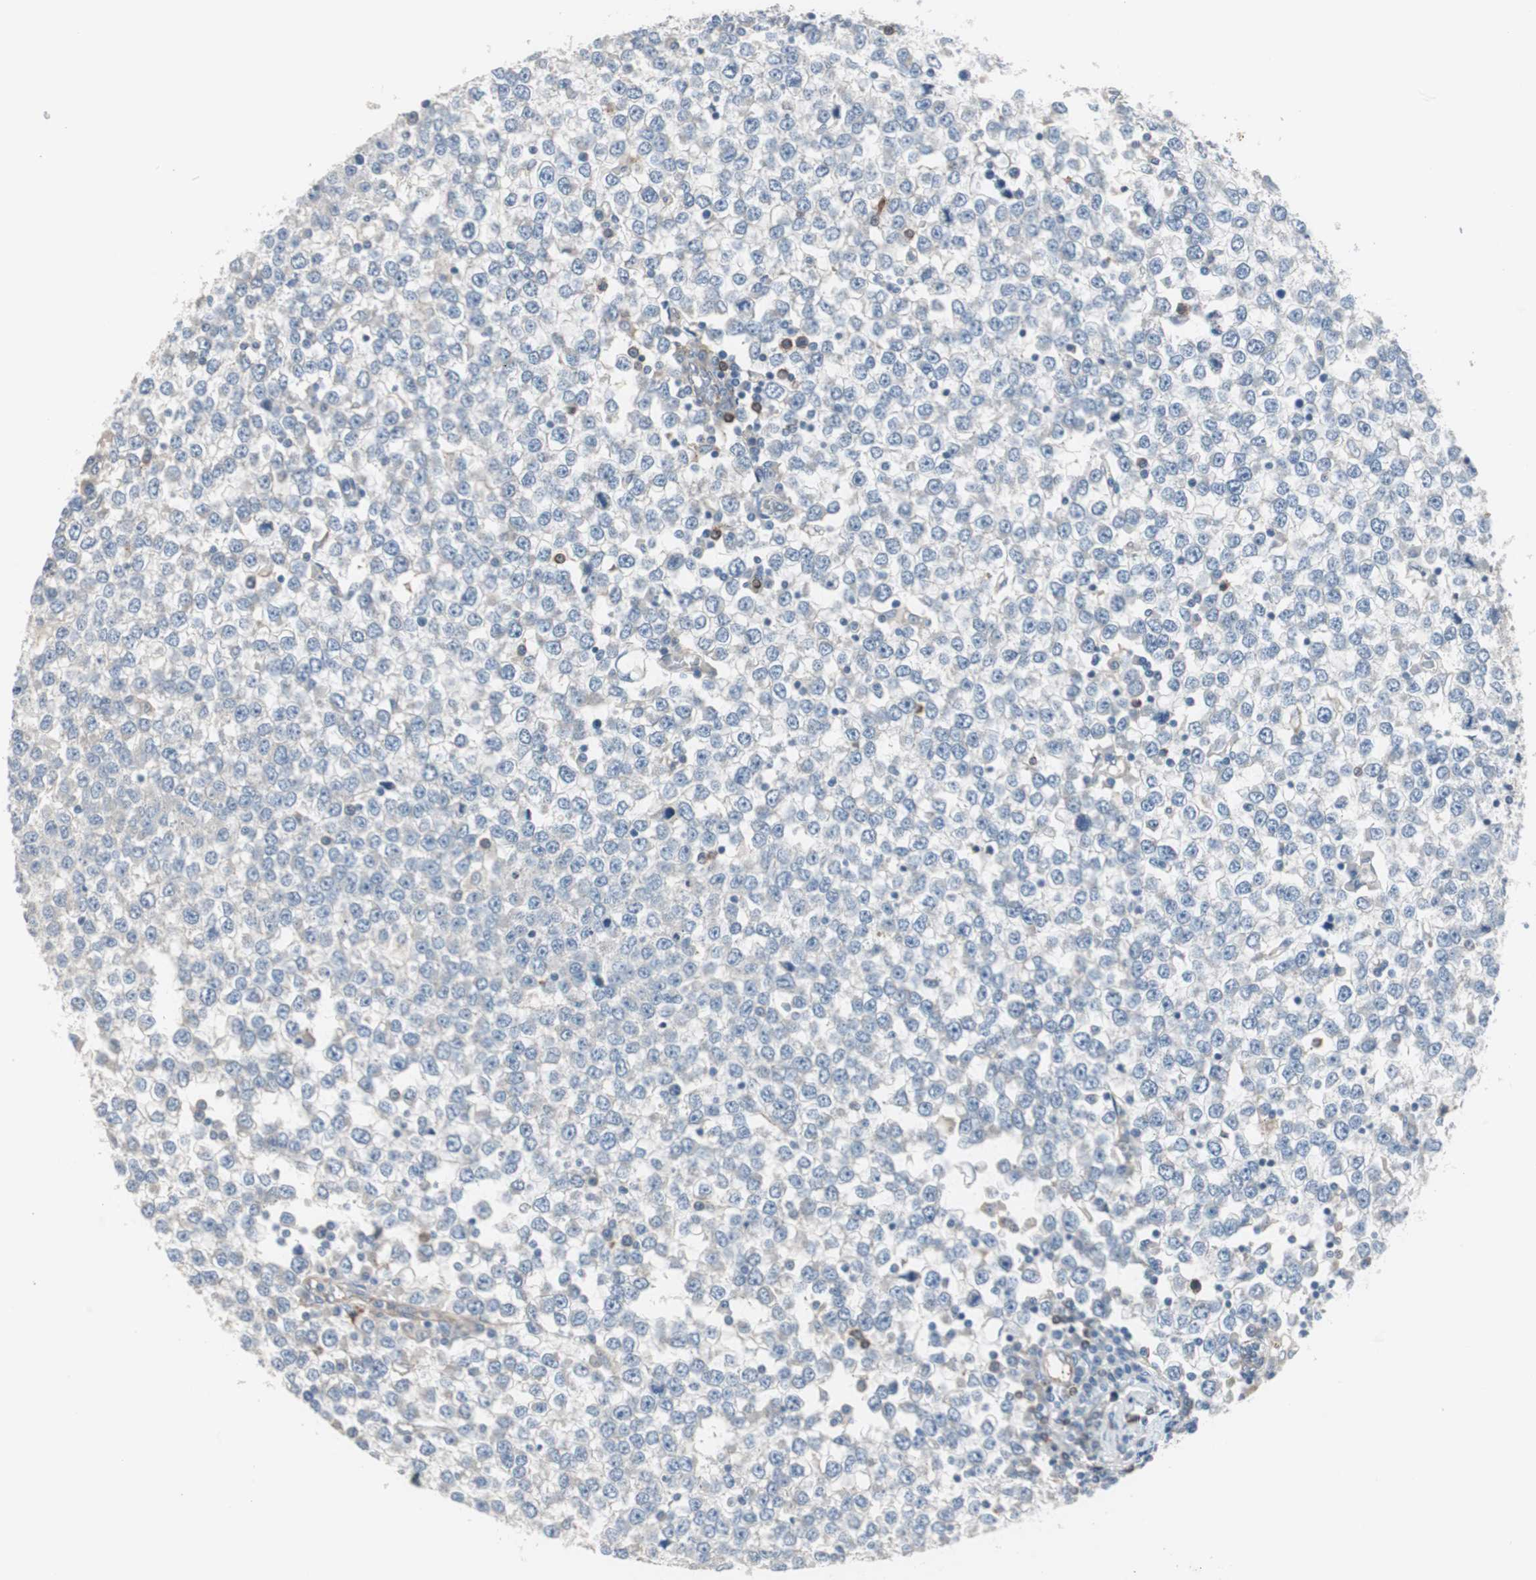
{"staining": {"intensity": "negative", "quantity": "none", "location": "none"}, "tissue": "testis cancer", "cell_type": "Tumor cells", "image_type": "cancer", "snomed": [{"axis": "morphology", "description": "Seminoma, NOS"}, {"axis": "topography", "description": "Testis"}], "caption": "An IHC histopathology image of seminoma (testis) is shown. There is no staining in tumor cells of seminoma (testis).", "gene": "SWAP70", "patient": {"sex": "male", "age": 65}}